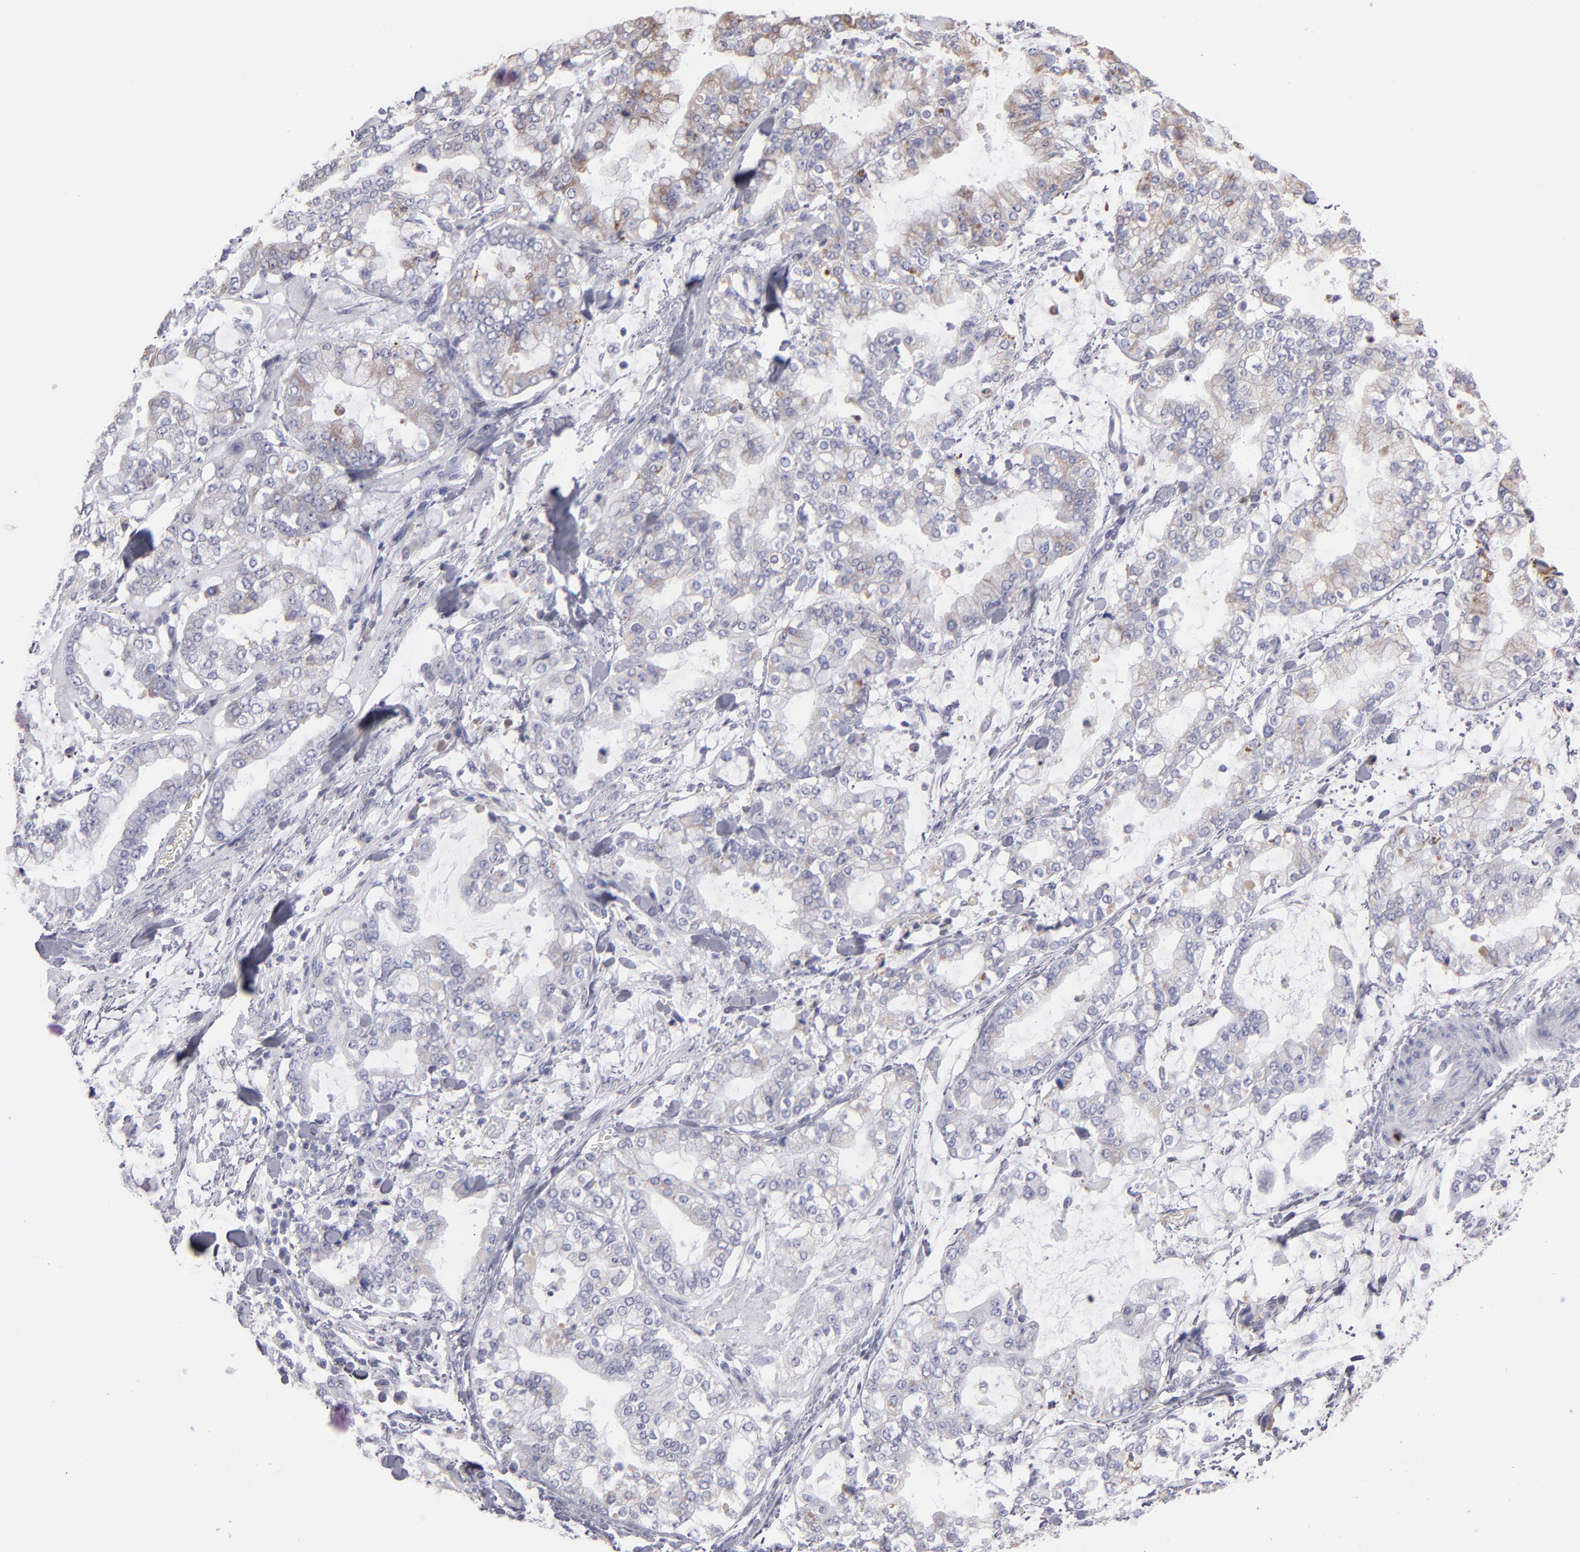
{"staining": {"intensity": "weak", "quantity": "<25%", "location": "cytoplasmic/membranous"}, "tissue": "stomach cancer", "cell_type": "Tumor cells", "image_type": "cancer", "snomed": [{"axis": "morphology", "description": "Normal tissue, NOS"}, {"axis": "morphology", "description": "Adenocarcinoma, NOS"}, {"axis": "topography", "description": "Stomach, upper"}, {"axis": "topography", "description": "Stomach"}], "caption": "Stomach cancer (adenocarcinoma) was stained to show a protein in brown. There is no significant expression in tumor cells. The staining is performed using DAB (3,3'-diaminobenzidine) brown chromogen with nuclei counter-stained in using hematoxylin.", "gene": "CALR", "patient": {"sex": "male", "age": 76}}